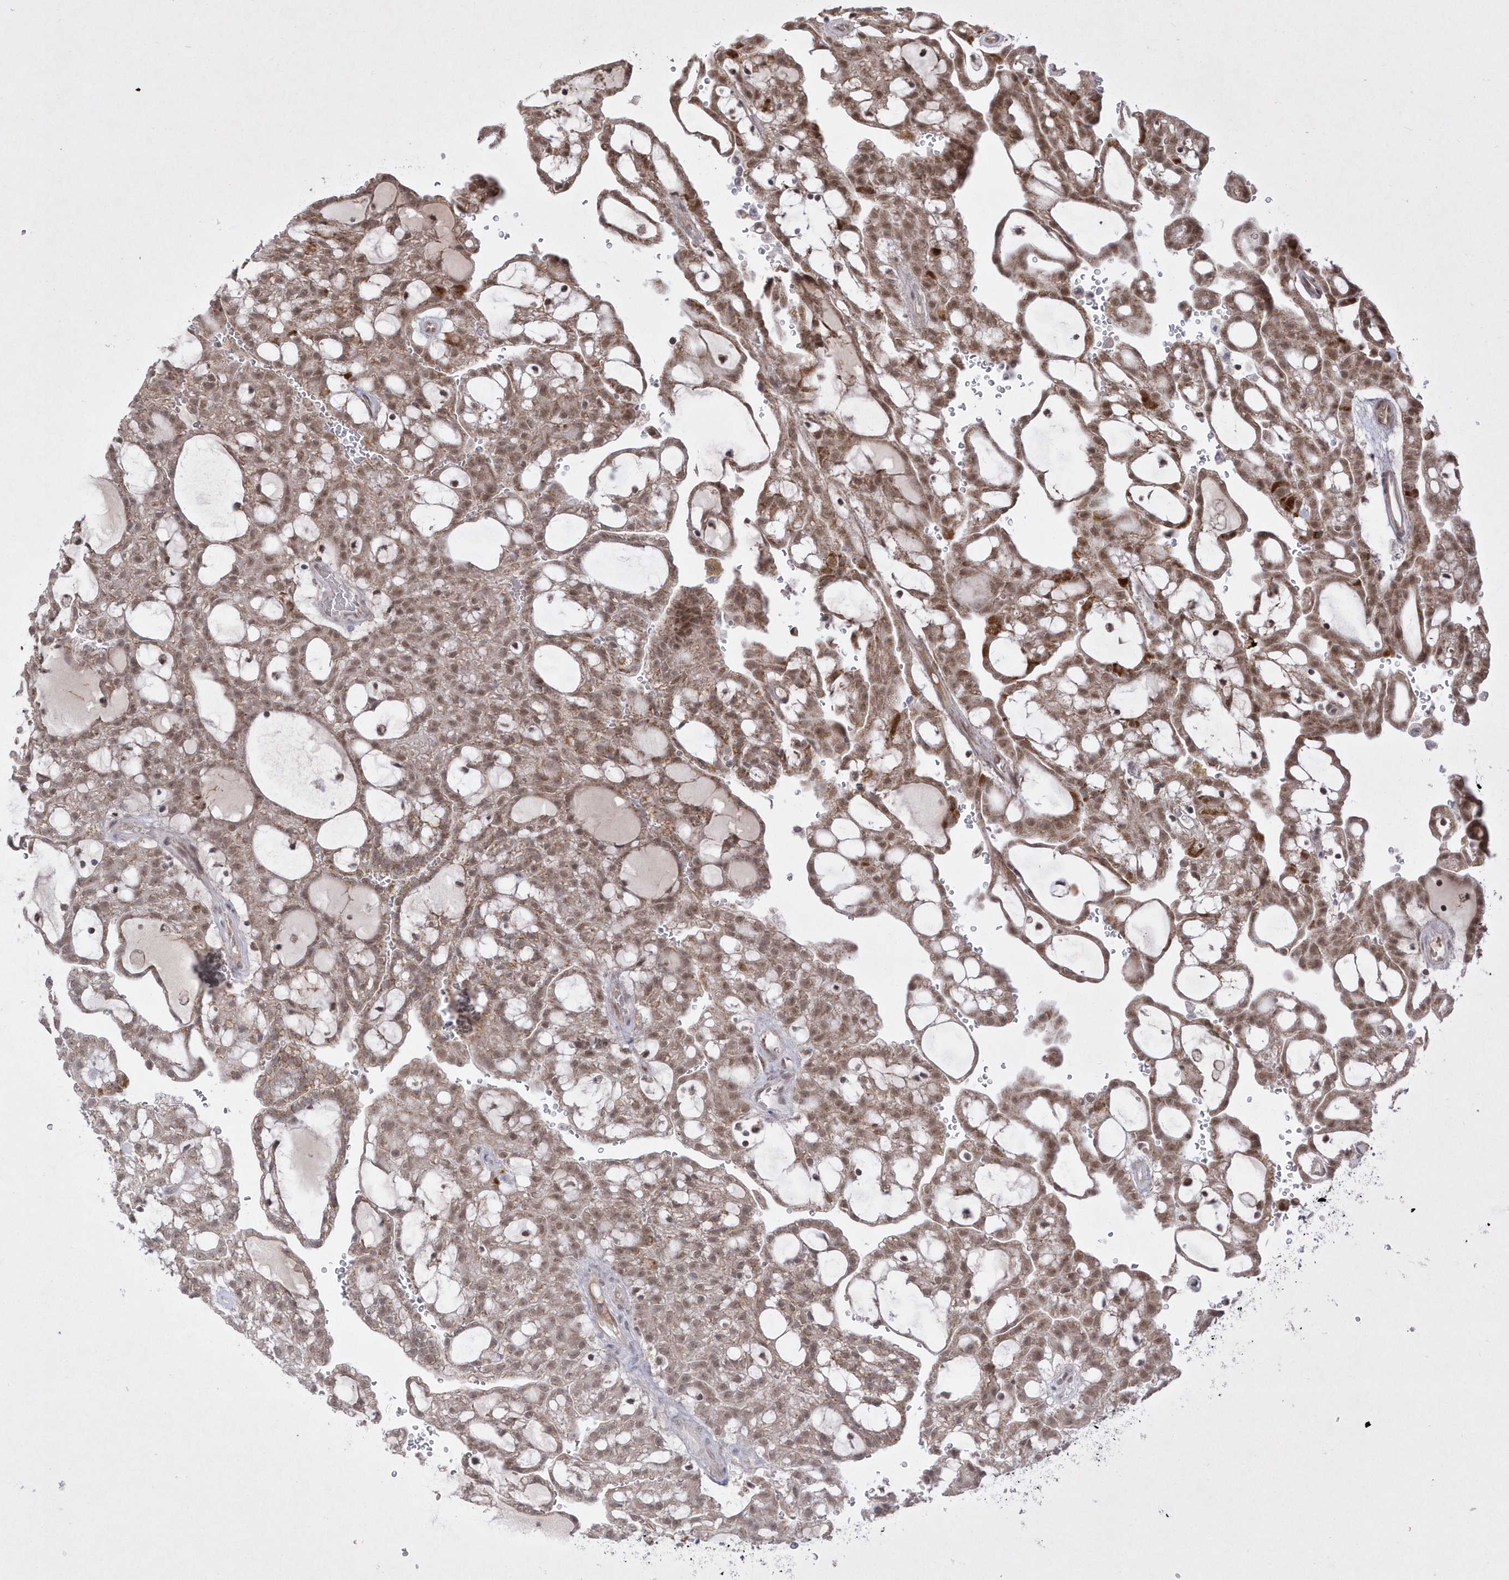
{"staining": {"intensity": "moderate", "quantity": ">75%", "location": "nuclear"}, "tissue": "renal cancer", "cell_type": "Tumor cells", "image_type": "cancer", "snomed": [{"axis": "morphology", "description": "Adenocarcinoma, NOS"}, {"axis": "topography", "description": "Kidney"}], "caption": "A medium amount of moderate nuclear expression is identified in about >75% of tumor cells in renal adenocarcinoma tissue.", "gene": "CPSF3", "patient": {"sex": "male", "age": 63}}